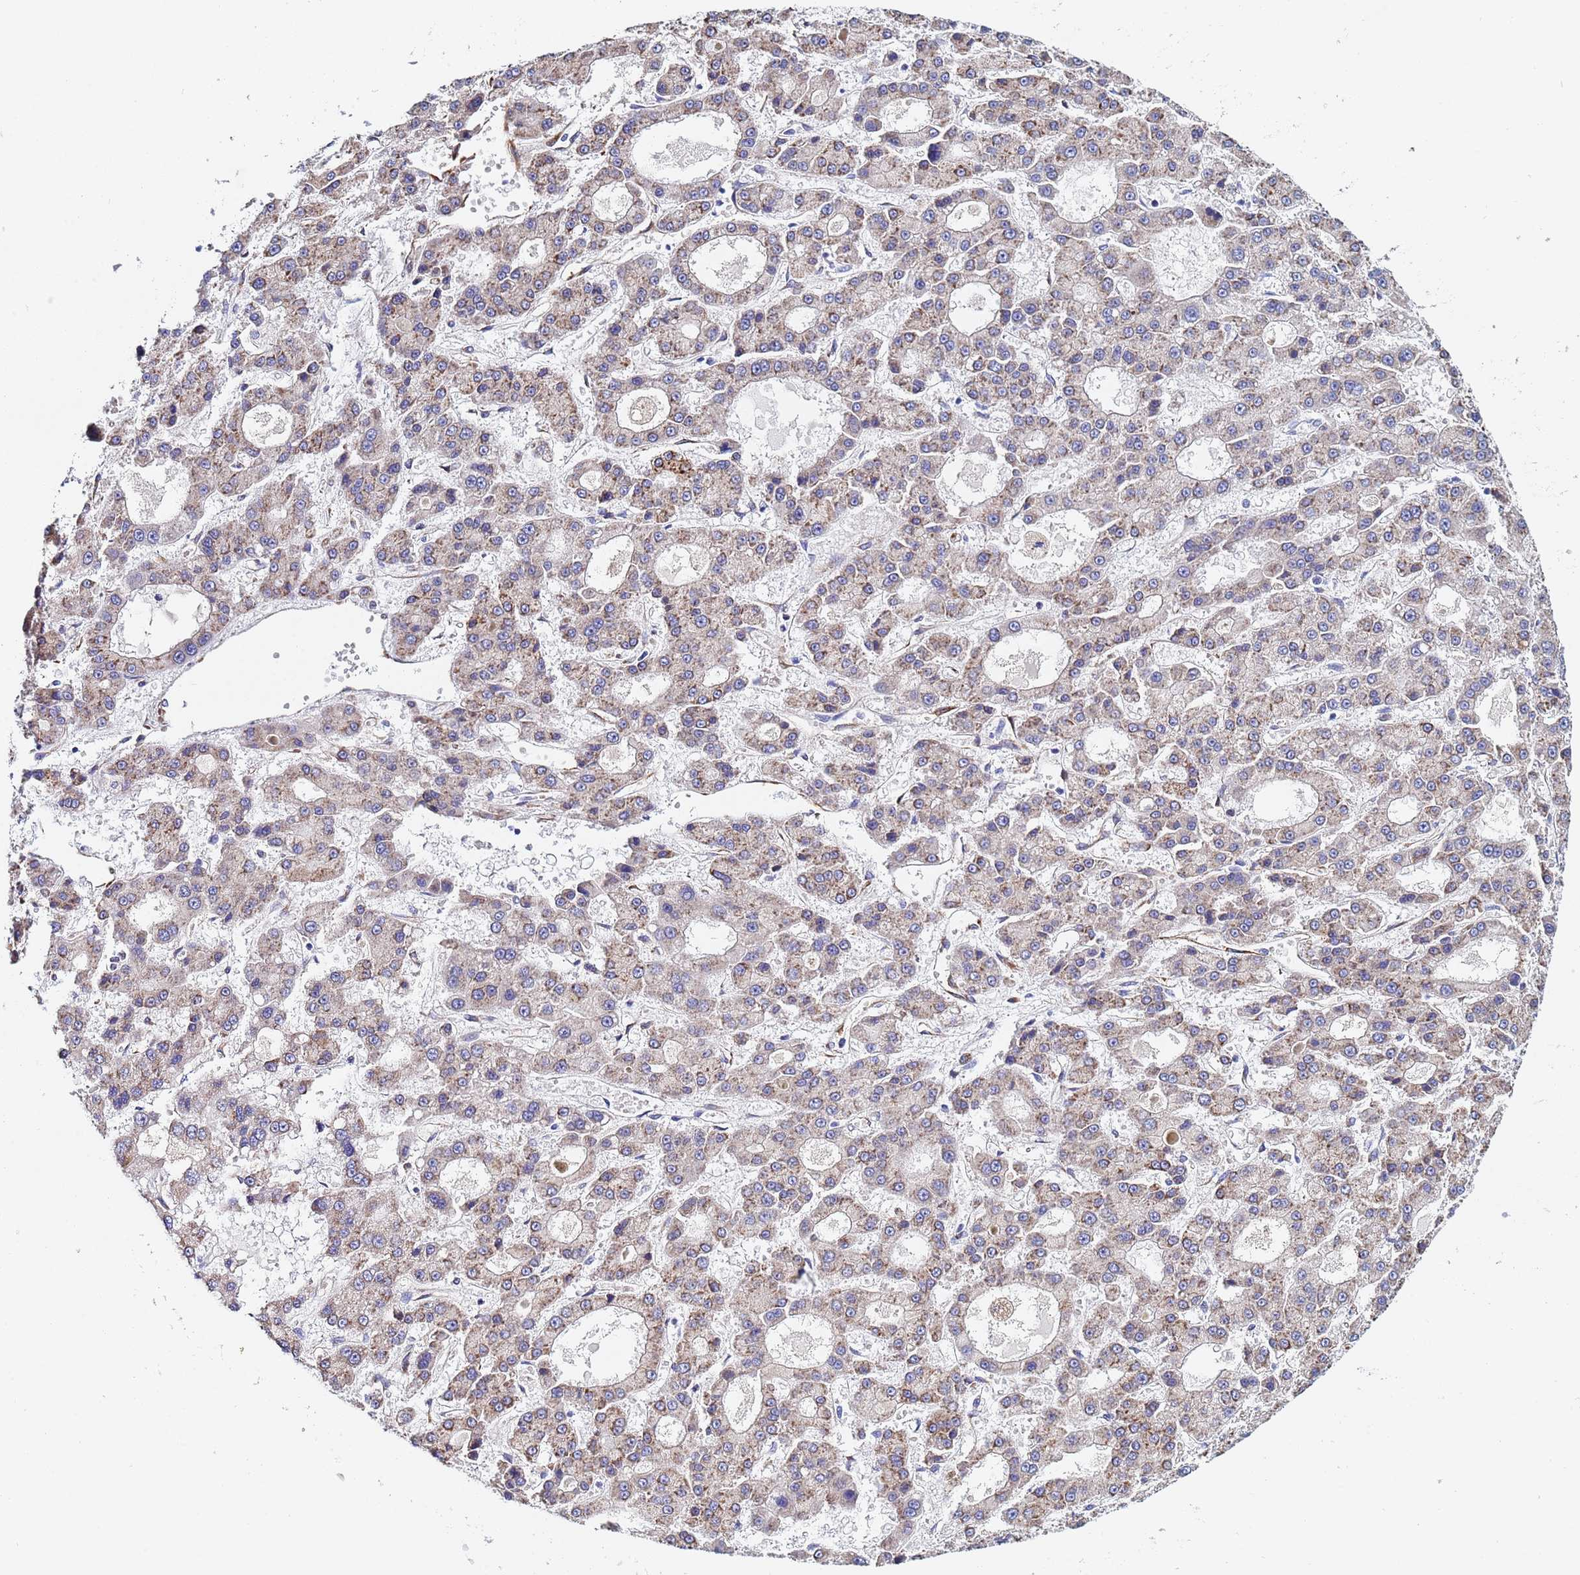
{"staining": {"intensity": "weak", "quantity": "25%-75%", "location": "cytoplasmic/membranous"}, "tissue": "liver cancer", "cell_type": "Tumor cells", "image_type": "cancer", "snomed": [{"axis": "morphology", "description": "Carcinoma, Hepatocellular, NOS"}, {"axis": "topography", "description": "Liver"}], "caption": "Immunohistochemistry (IHC) micrograph of neoplastic tissue: hepatocellular carcinoma (liver) stained using immunohistochemistry demonstrates low levels of weak protein expression localized specifically in the cytoplasmic/membranous of tumor cells, appearing as a cytoplasmic/membranous brown color.", "gene": "GDAP2", "patient": {"sex": "male", "age": 70}}